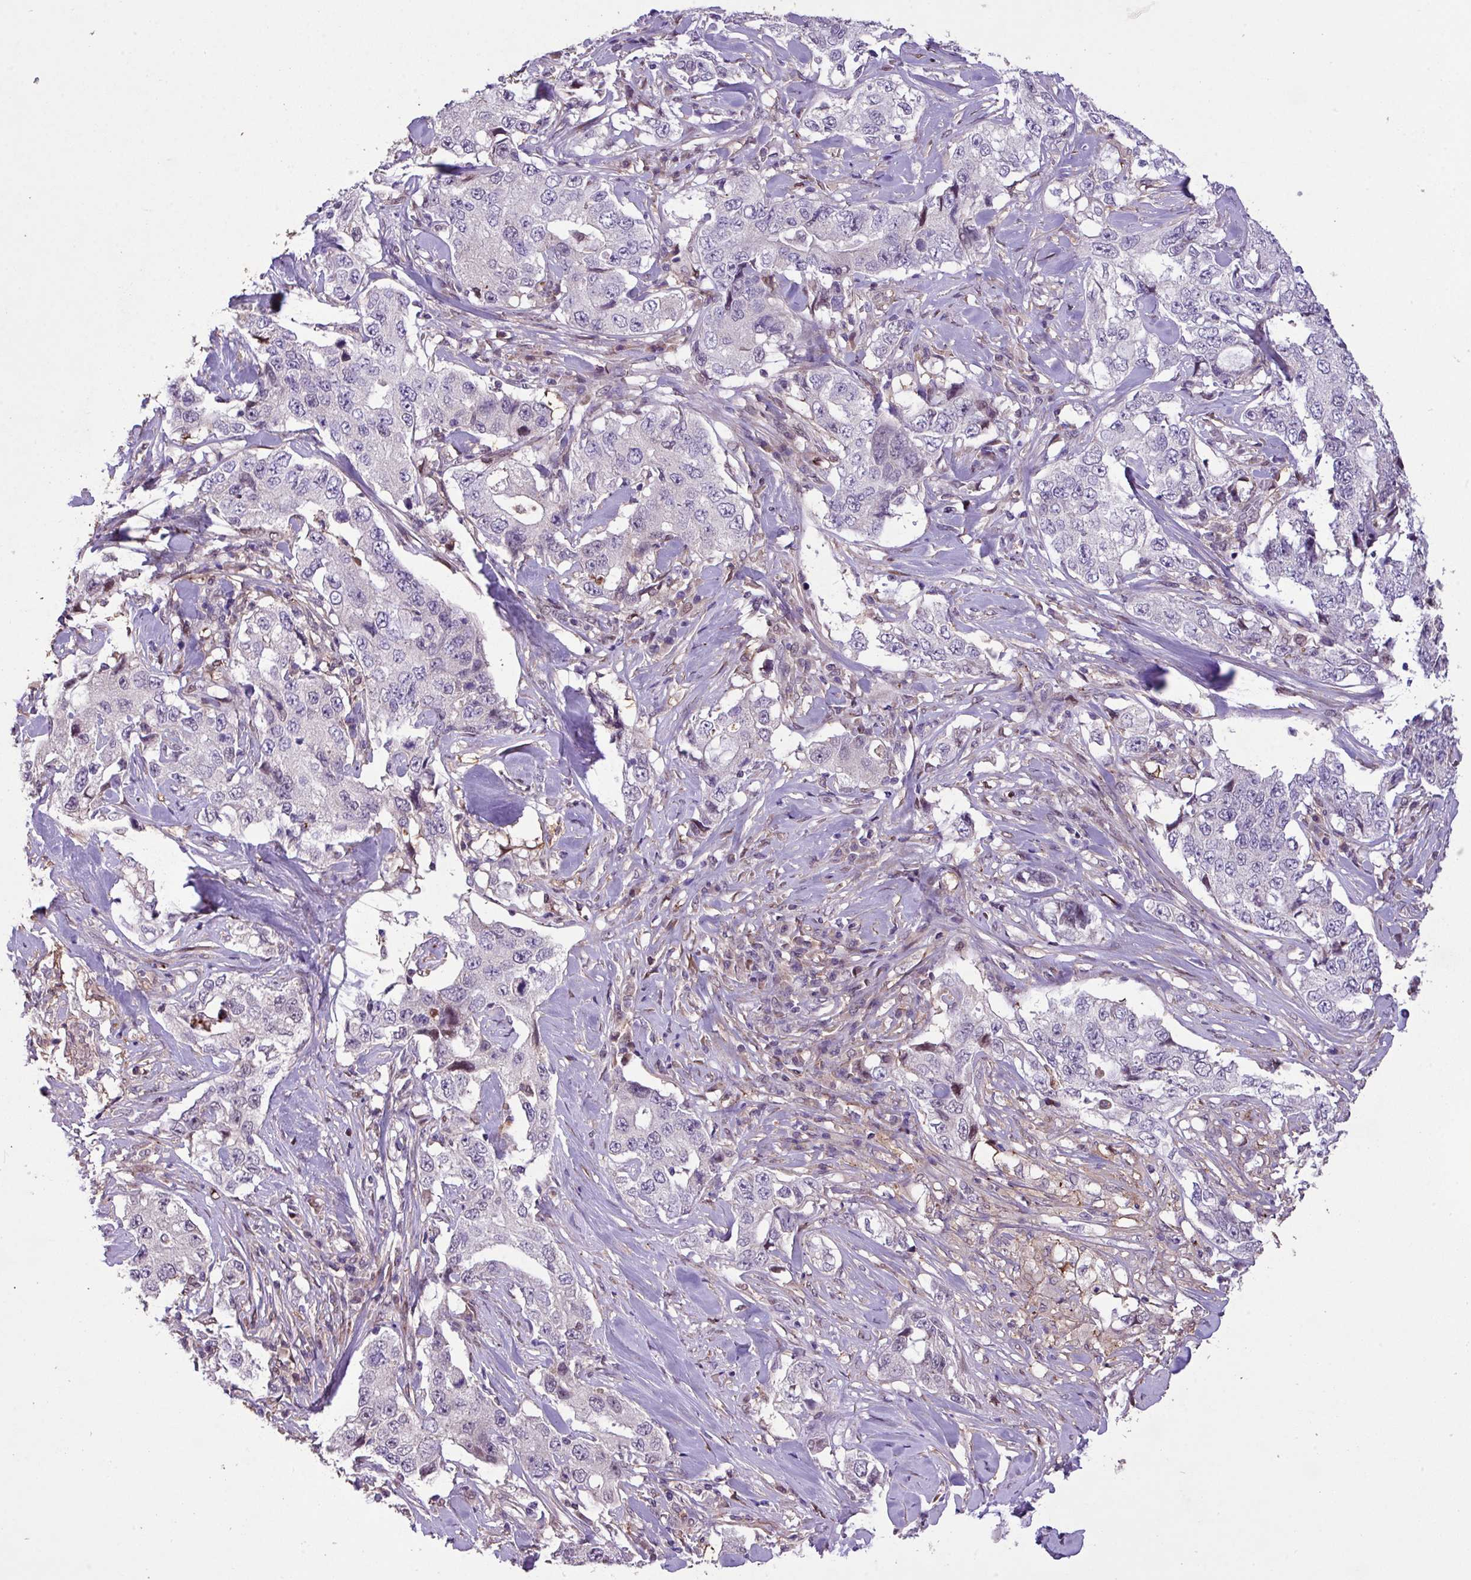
{"staining": {"intensity": "negative", "quantity": "none", "location": "none"}, "tissue": "lung cancer", "cell_type": "Tumor cells", "image_type": "cancer", "snomed": [{"axis": "morphology", "description": "Adenocarcinoma, NOS"}, {"axis": "topography", "description": "Lung"}], "caption": "Immunohistochemistry photomicrograph of neoplastic tissue: human lung cancer (adenocarcinoma) stained with DAB (3,3'-diaminobenzidine) exhibits no significant protein positivity in tumor cells.", "gene": "RPP25L", "patient": {"sex": "female", "age": 51}}